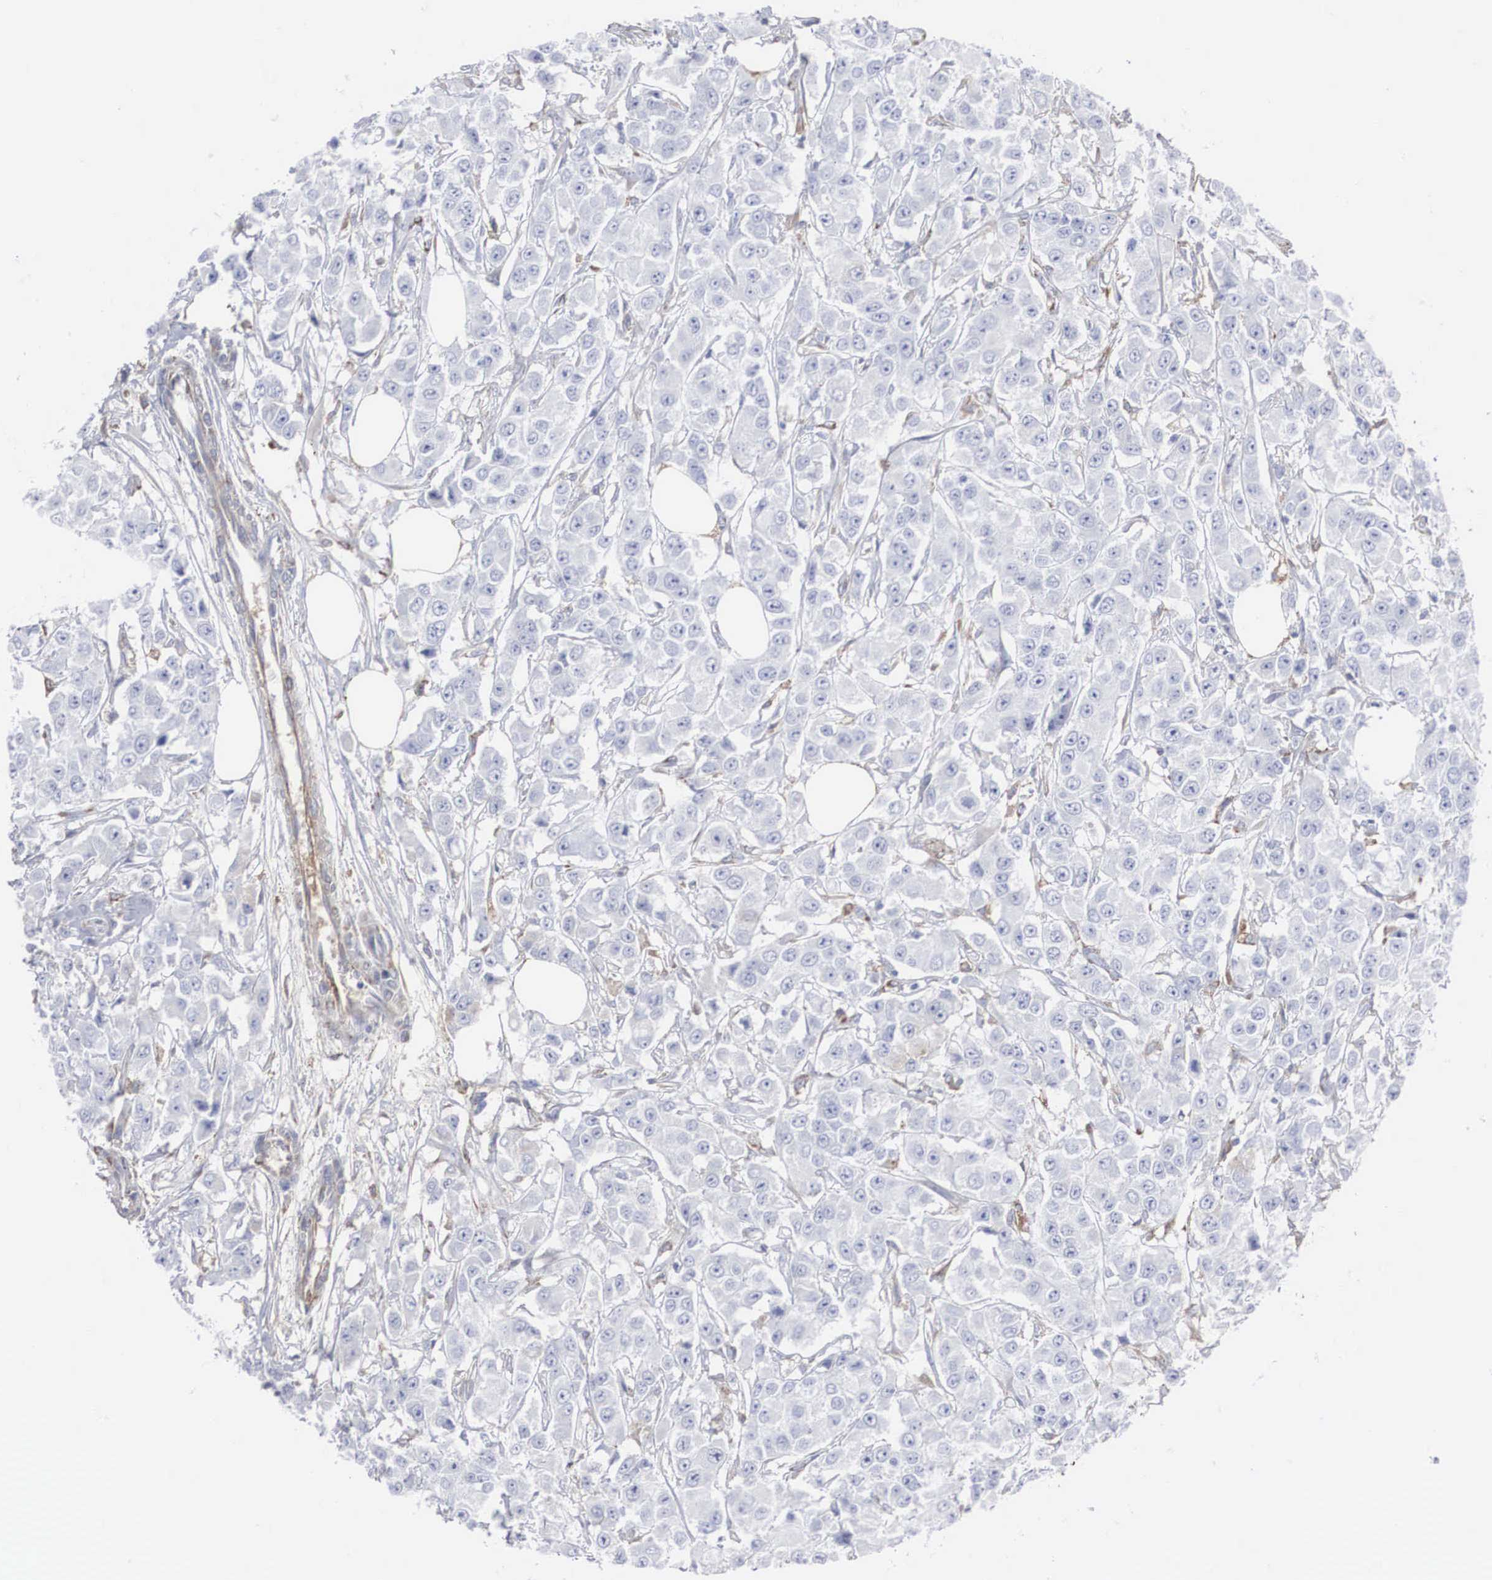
{"staining": {"intensity": "weak", "quantity": "<25%", "location": "cytoplasmic/membranous"}, "tissue": "breast cancer", "cell_type": "Tumor cells", "image_type": "cancer", "snomed": [{"axis": "morphology", "description": "Duct carcinoma"}, {"axis": "topography", "description": "Breast"}], "caption": "Tumor cells show no significant protein positivity in breast invasive ductal carcinoma.", "gene": "LGALS3BP", "patient": {"sex": "female", "age": 58}}